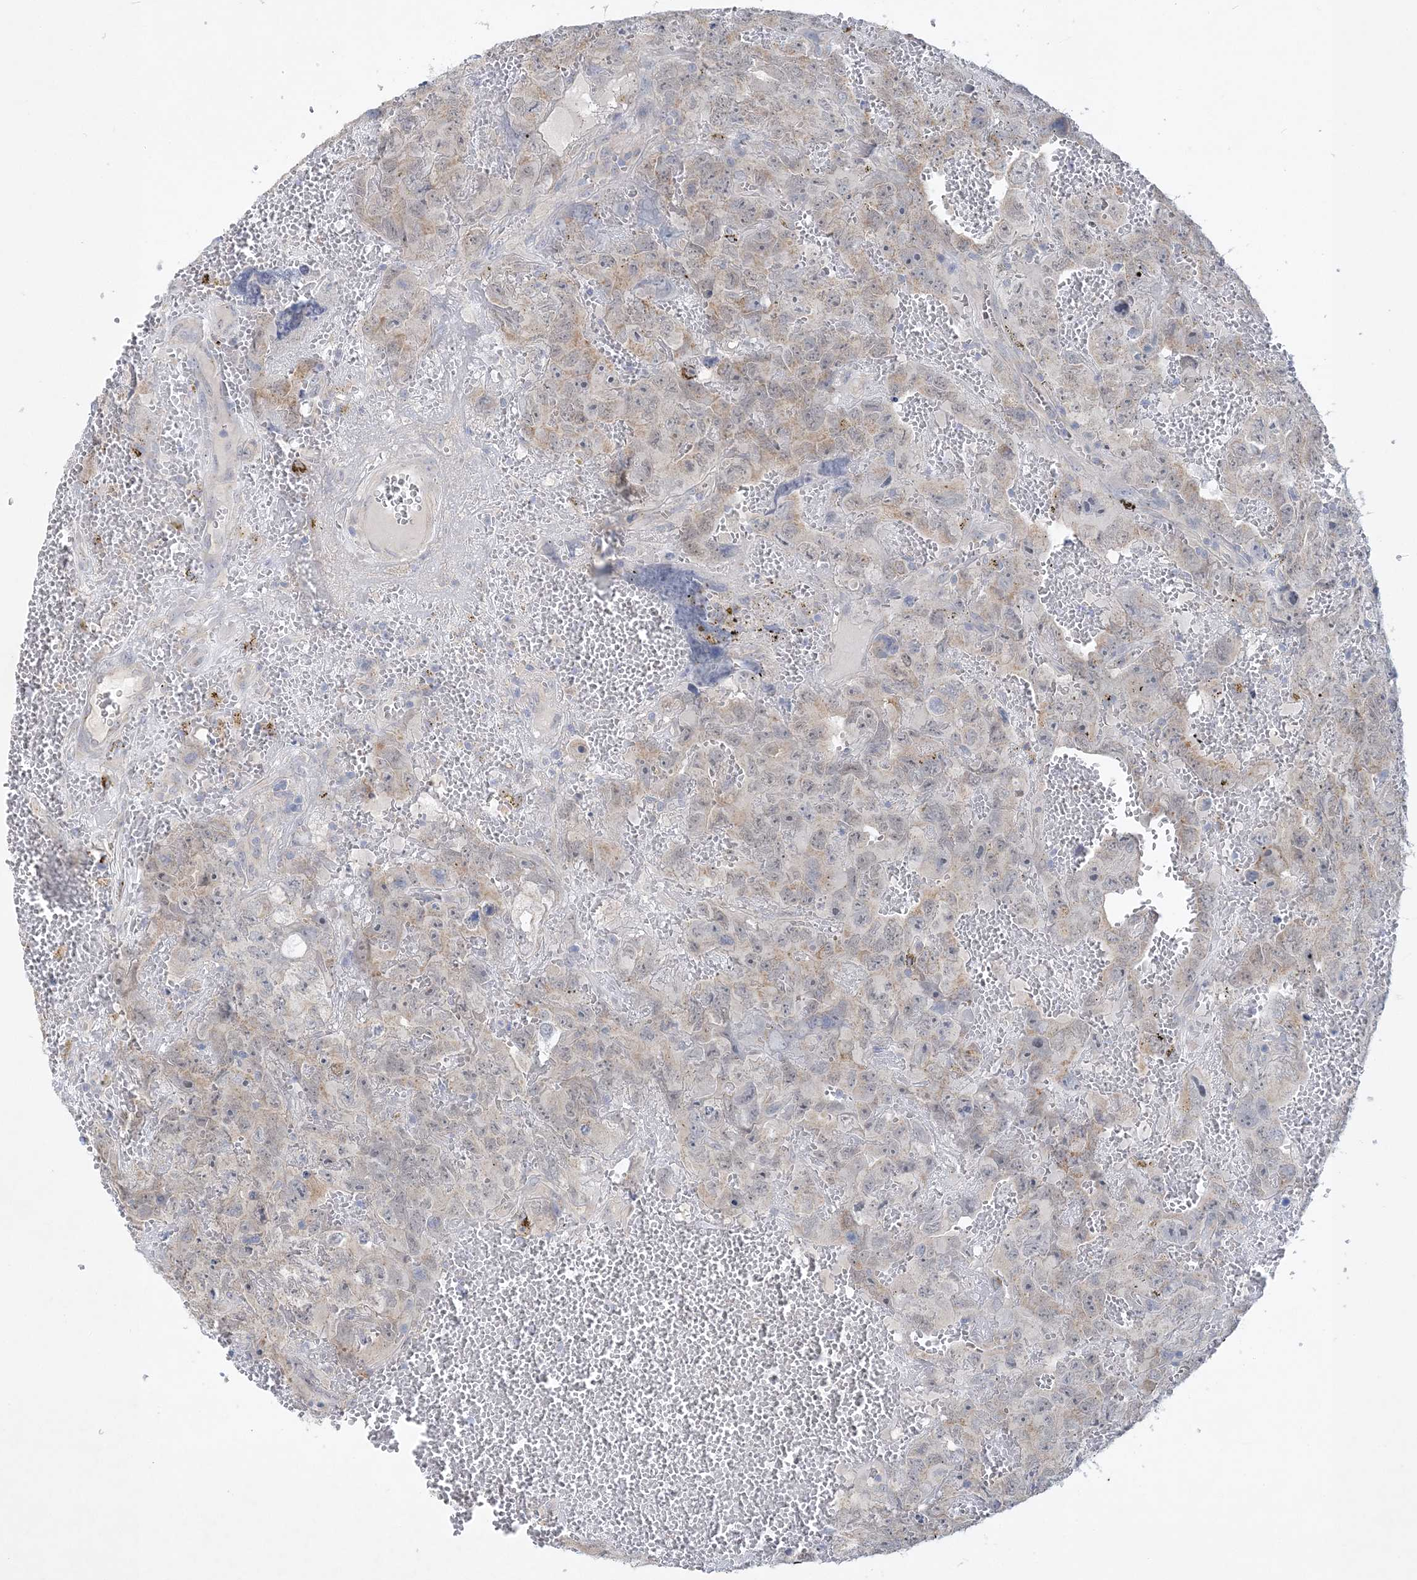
{"staining": {"intensity": "weak", "quantity": "<25%", "location": "cytoplasmic/membranous"}, "tissue": "testis cancer", "cell_type": "Tumor cells", "image_type": "cancer", "snomed": [{"axis": "morphology", "description": "Carcinoma, Embryonal, NOS"}, {"axis": "topography", "description": "Testis"}], "caption": "A micrograph of human testis embryonal carcinoma is negative for staining in tumor cells.", "gene": "ANKRD35", "patient": {"sex": "male", "age": 45}}